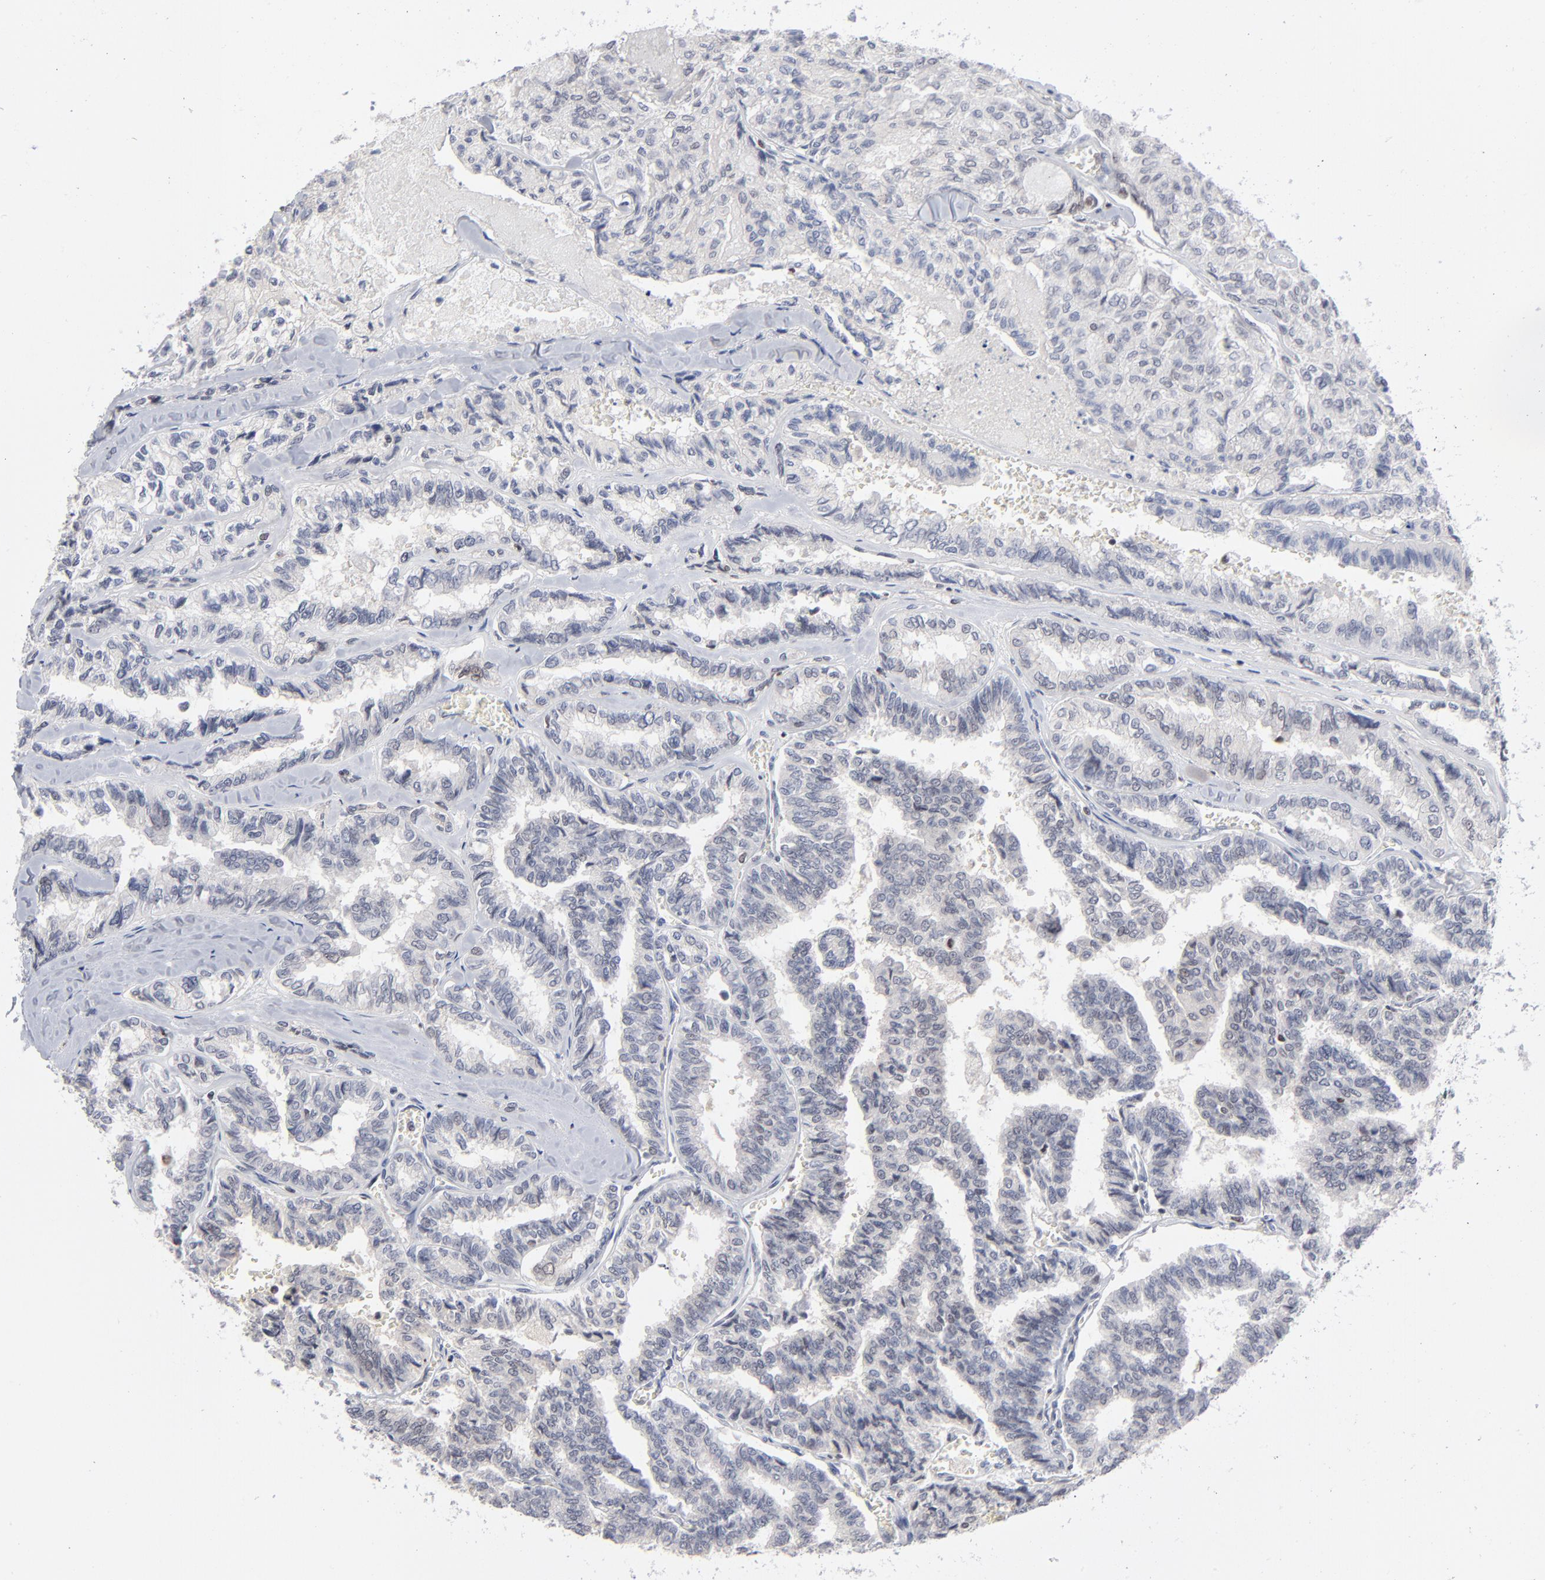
{"staining": {"intensity": "negative", "quantity": "none", "location": "none"}, "tissue": "thyroid cancer", "cell_type": "Tumor cells", "image_type": "cancer", "snomed": [{"axis": "morphology", "description": "Papillary adenocarcinoma, NOS"}, {"axis": "topography", "description": "Thyroid gland"}], "caption": "Micrograph shows no protein expression in tumor cells of thyroid cancer tissue.", "gene": "MAX", "patient": {"sex": "female", "age": 35}}